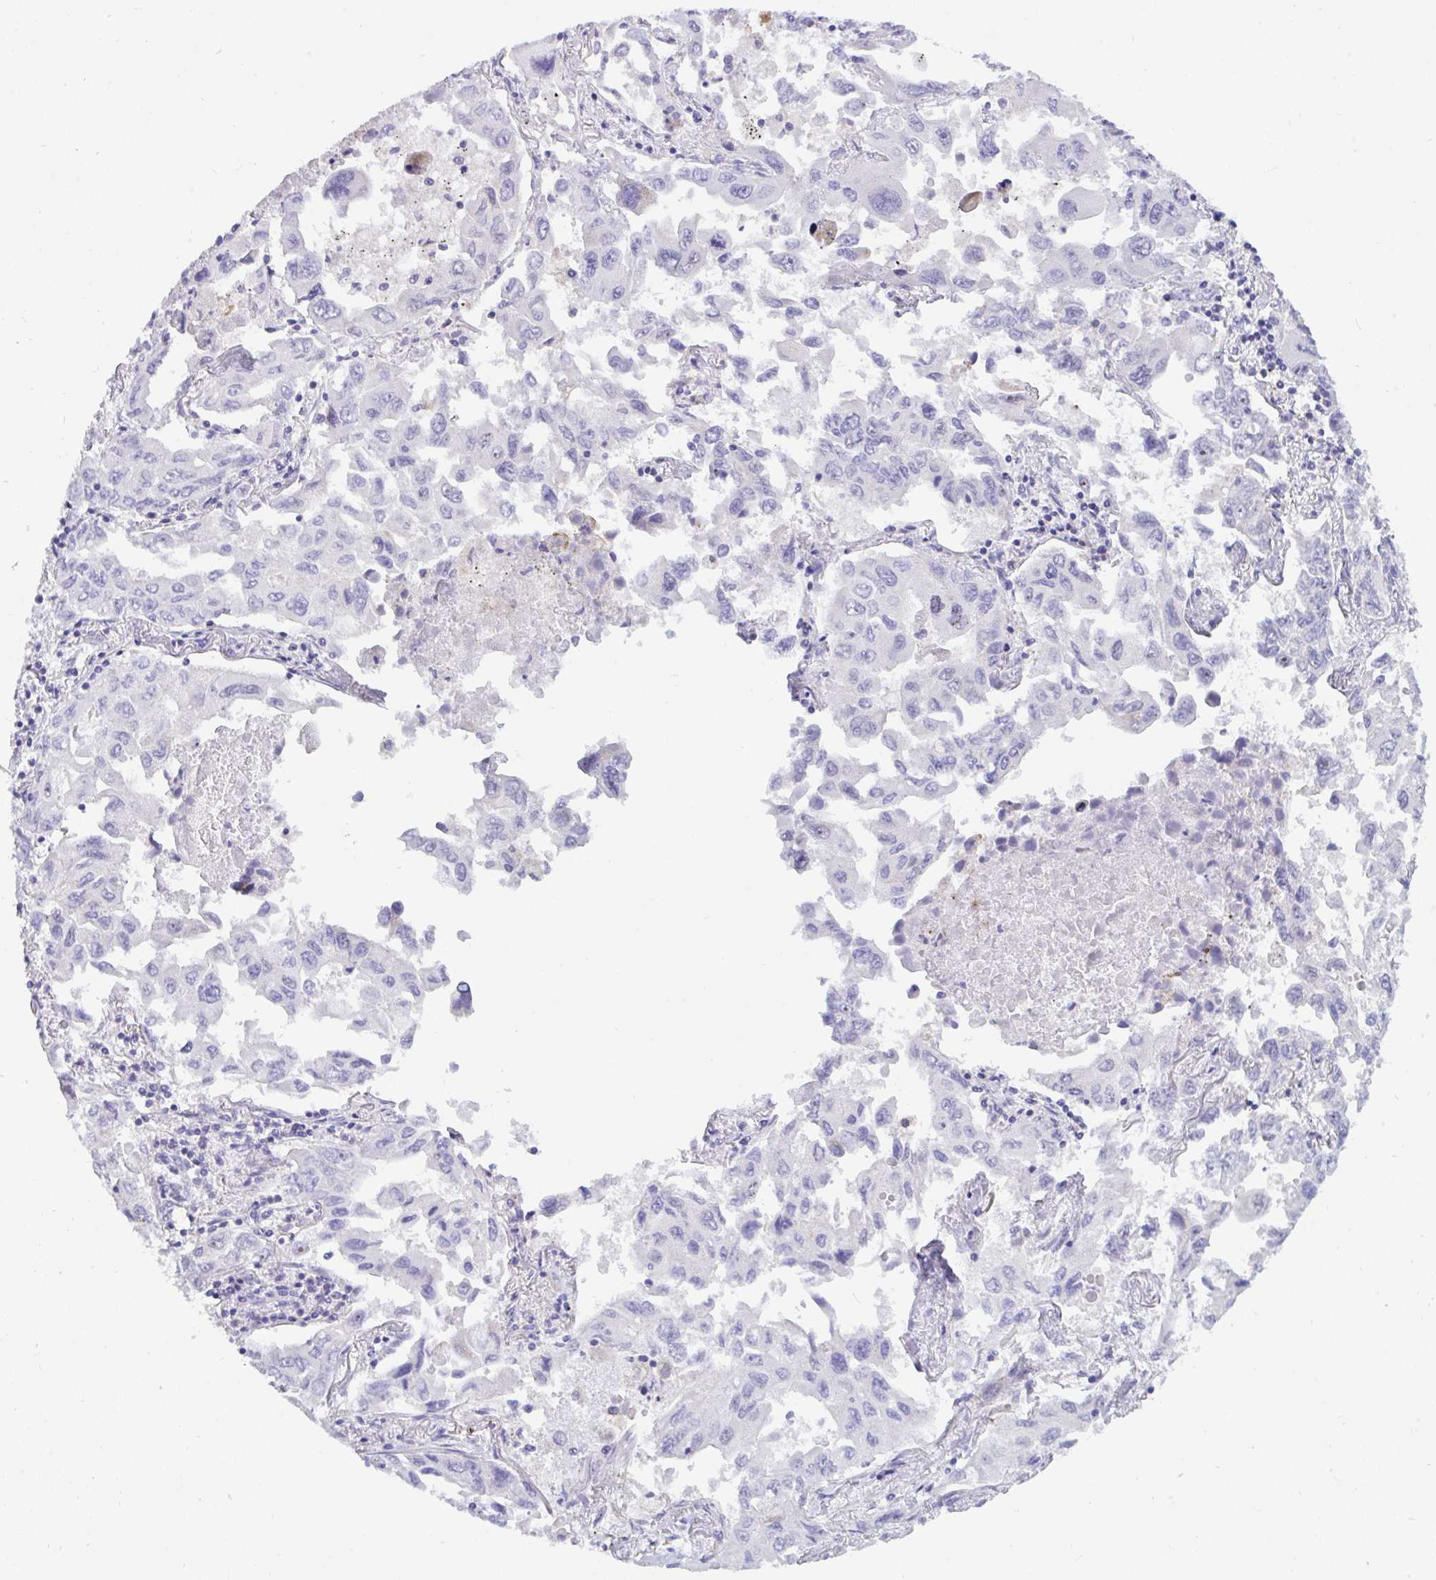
{"staining": {"intensity": "negative", "quantity": "none", "location": "none"}, "tissue": "lung cancer", "cell_type": "Tumor cells", "image_type": "cancer", "snomed": [{"axis": "morphology", "description": "Adenocarcinoma, NOS"}, {"axis": "topography", "description": "Lung"}], "caption": "Immunohistochemical staining of lung cancer exhibits no significant staining in tumor cells.", "gene": "DTX3", "patient": {"sex": "male", "age": 64}}